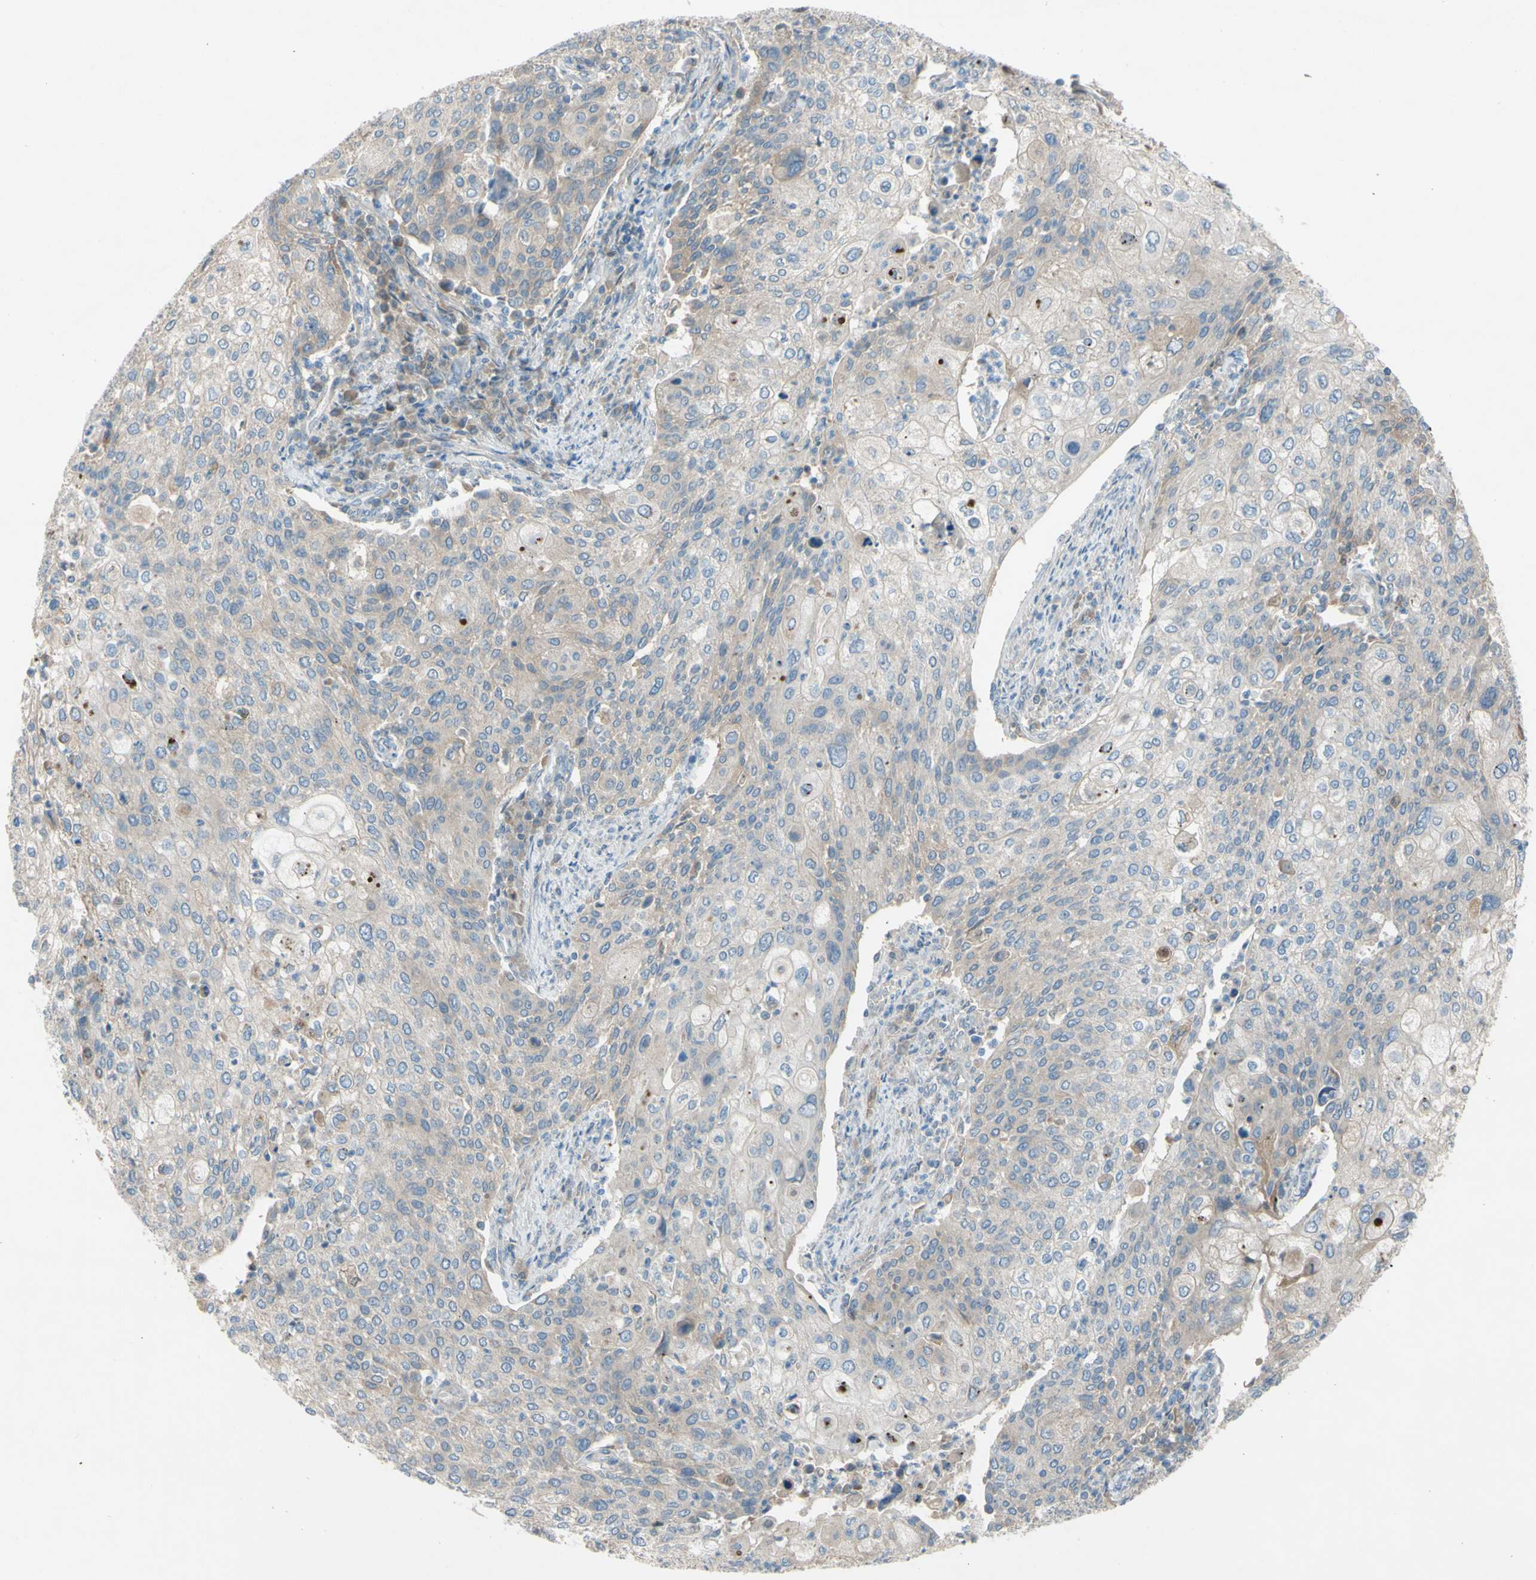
{"staining": {"intensity": "weak", "quantity": "<25%", "location": "cytoplasmic/membranous"}, "tissue": "cervical cancer", "cell_type": "Tumor cells", "image_type": "cancer", "snomed": [{"axis": "morphology", "description": "Squamous cell carcinoma, NOS"}, {"axis": "topography", "description": "Cervix"}], "caption": "Tumor cells show no significant protein positivity in squamous cell carcinoma (cervical).", "gene": "ATRN", "patient": {"sex": "female", "age": 40}}